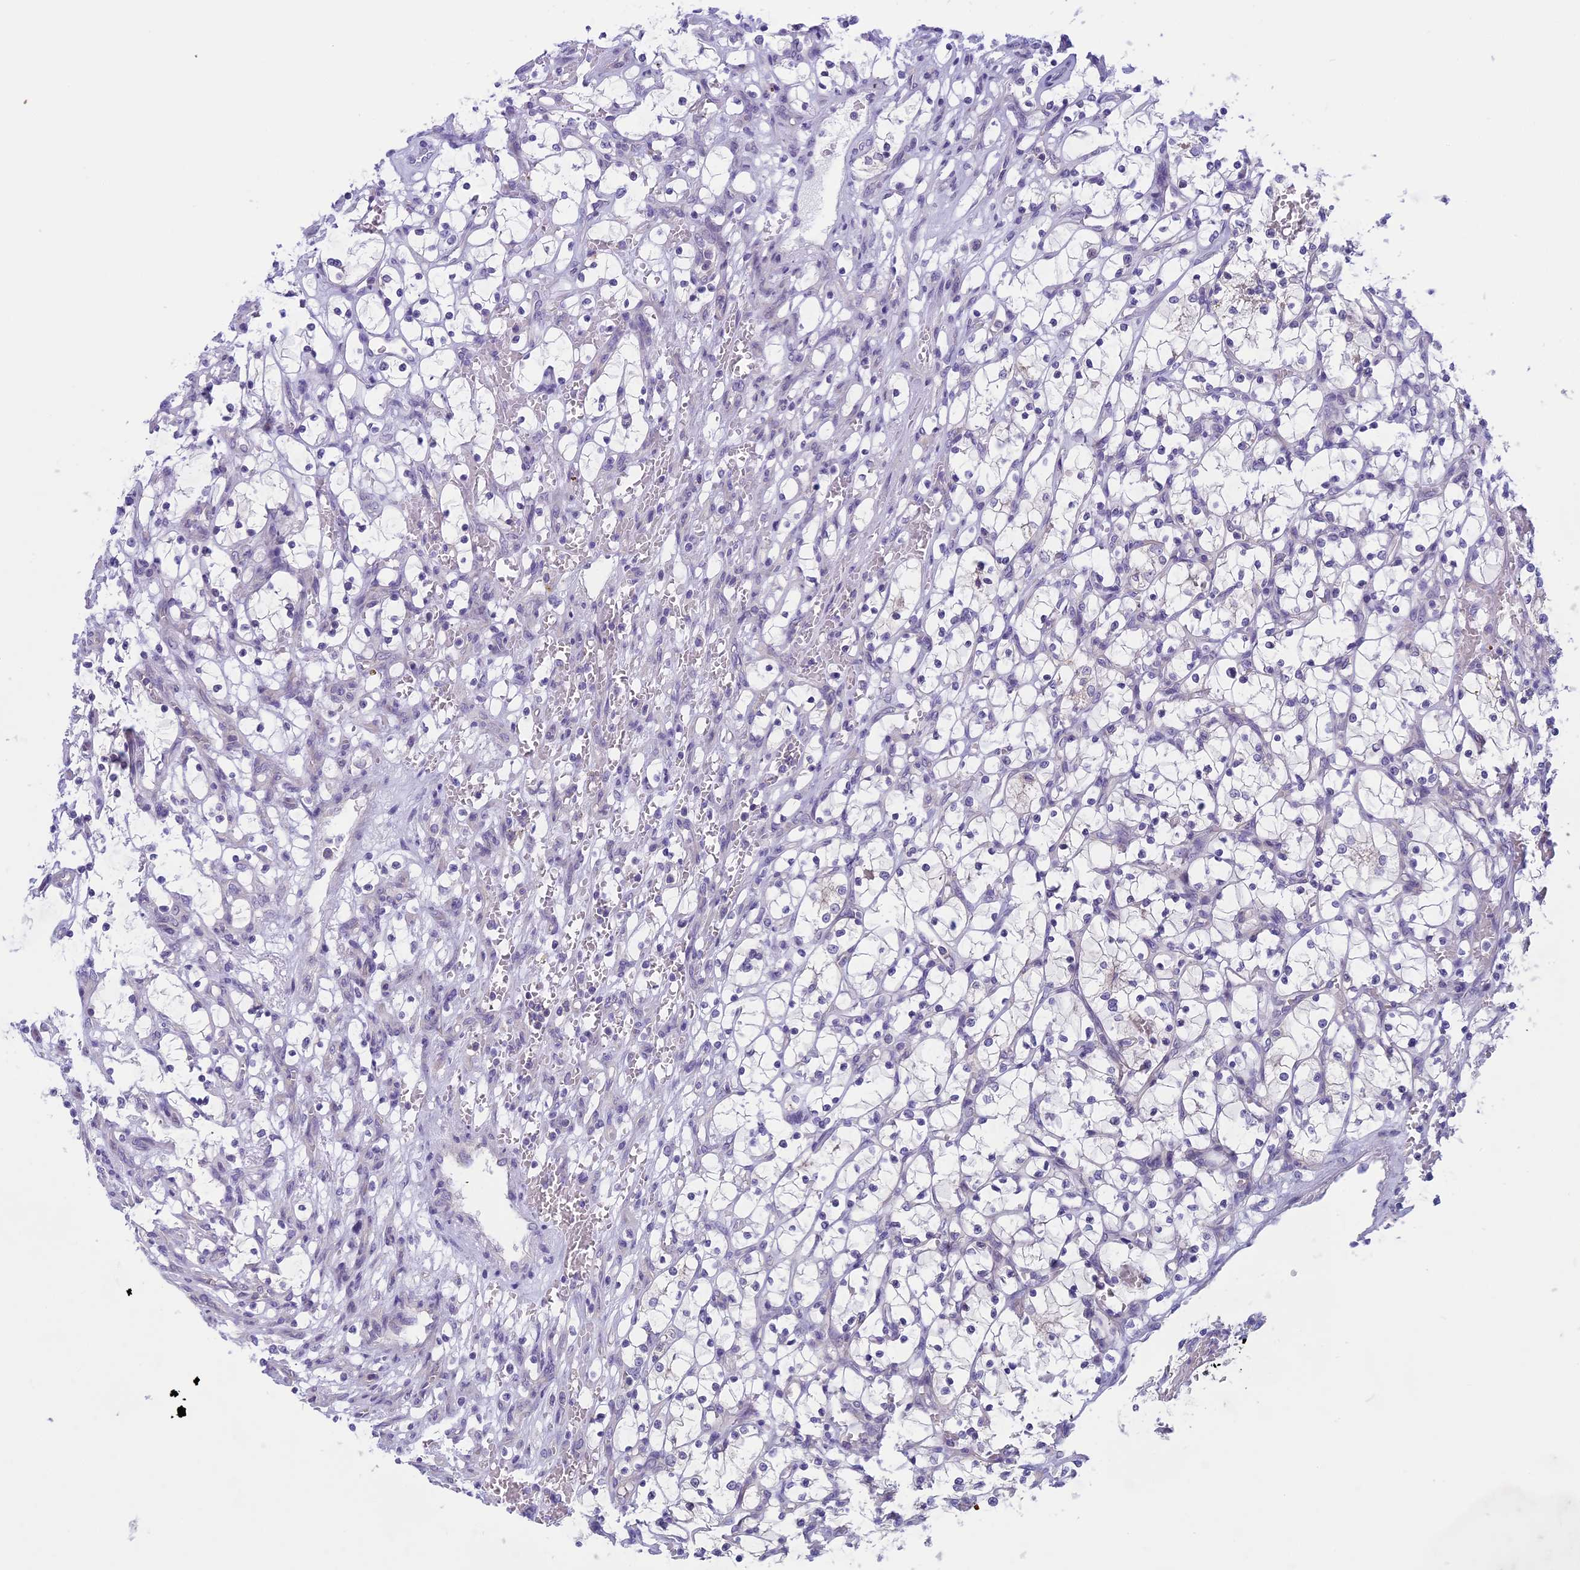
{"staining": {"intensity": "negative", "quantity": "none", "location": "none"}, "tissue": "renal cancer", "cell_type": "Tumor cells", "image_type": "cancer", "snomed": [{"axis": "morphology", "description": "Adenocarcinoma, NOS"}, {"axis": "topography", "description": "Kidney"}], "caption": "This is a image of immunohistochemistry (IHC) staining of renal cancer (adenocarcinoma), which shows no expression in tumor cells. (Brightfield microscopy of DAB (3,3'-diaminobenzidine) immunohistochemistry (IHC) at high magnification).", "gene": "ARHGEF37", "patient": {"sex": "female", "age": 69}}